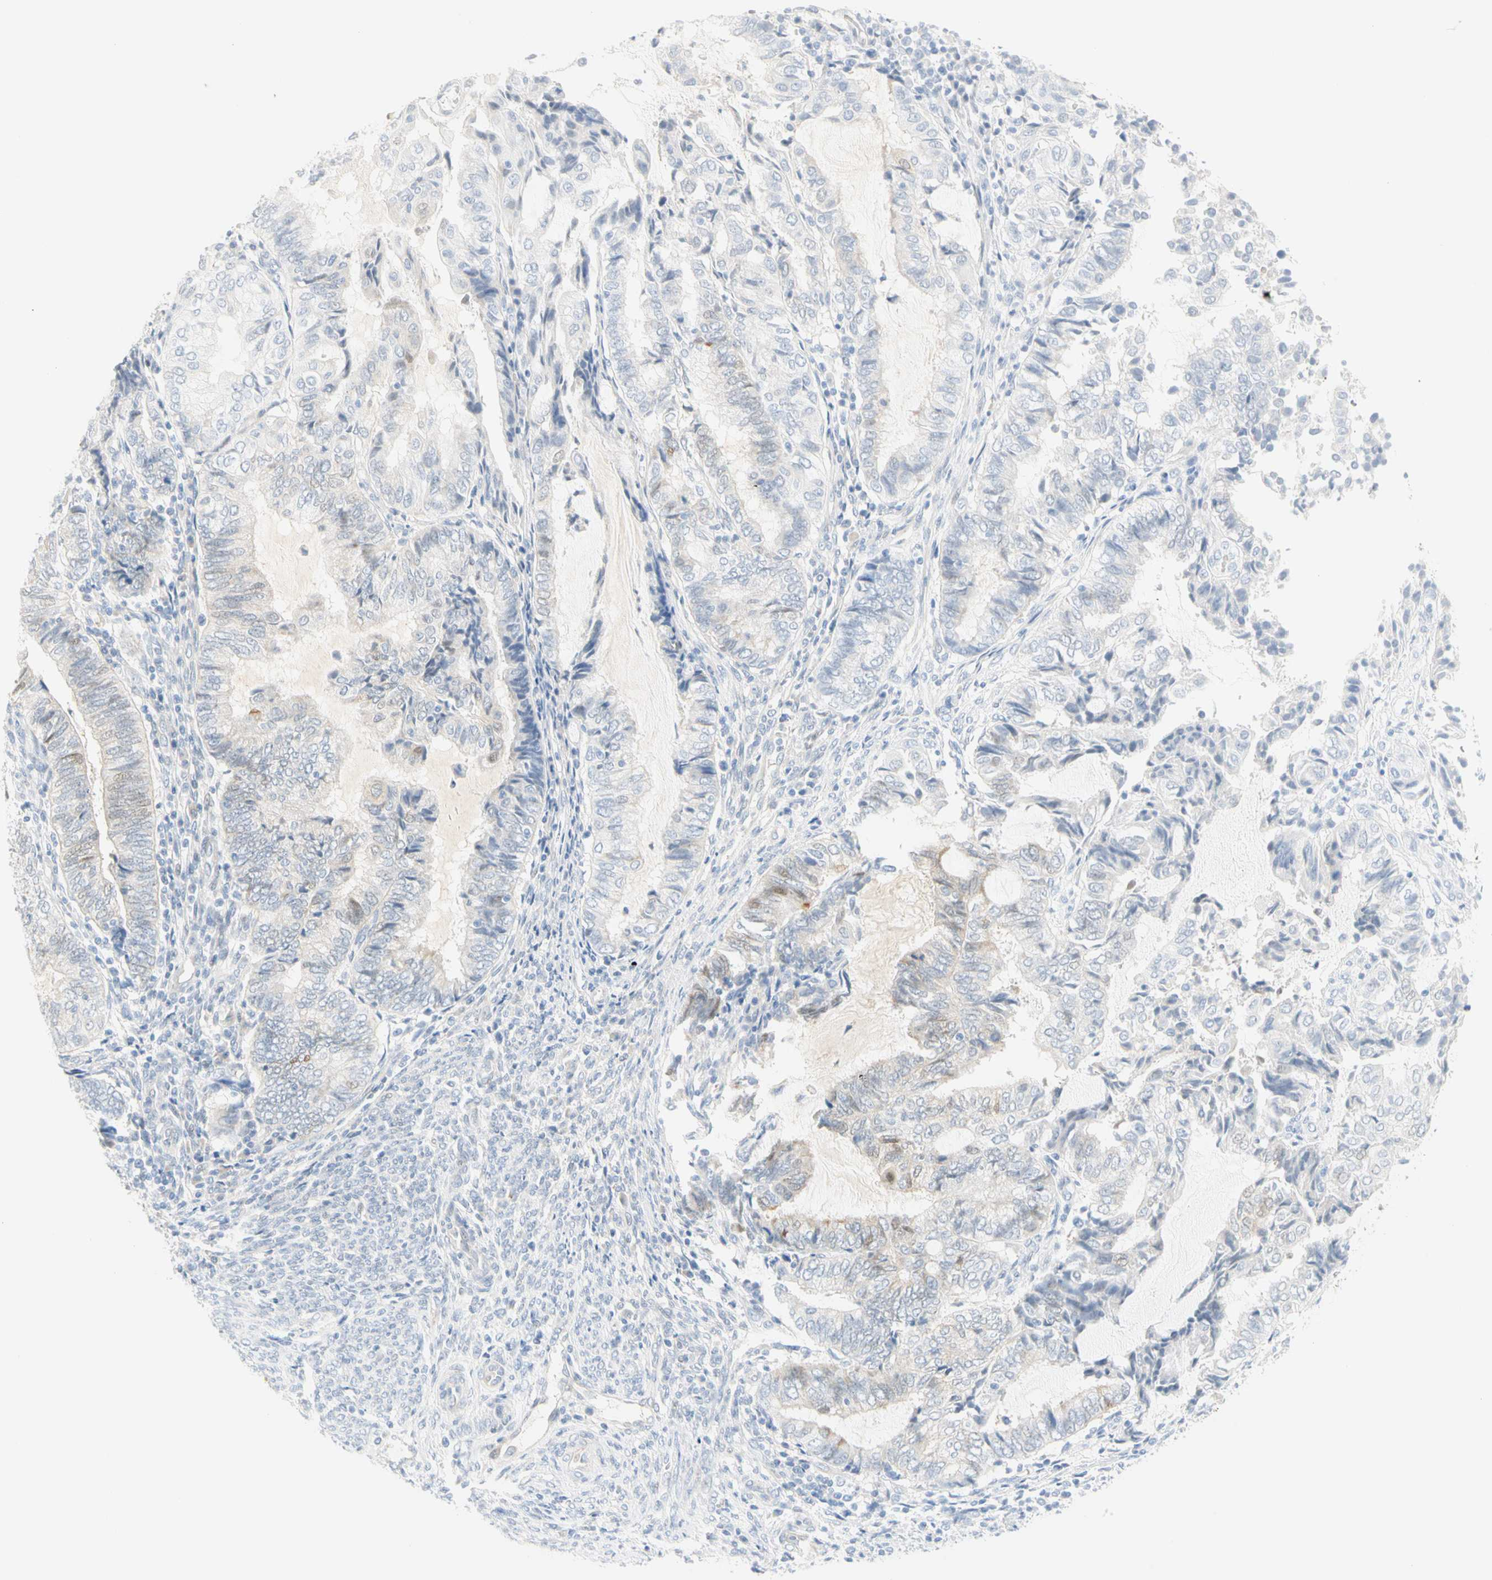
{"staining": {"intensity": "negative", "quantity": "none", "location": "none"}, "tissue": "endometrial cancer", "cell_type": "Tumor cells", "image_type": "cancer", "snomed": [{"axis": "morphology", "description": "Adenocarcinoma, NOS"}, {"axis": "topography", "description": "Uterus"}, {"axis": "topography", "description": "Endometrium"}], "caption": "Immunohistochemistry (IHC) photomicrograph of neoplastic tissue: adenocarcinoma (endometrial) stained with DAB (3,3'-diaminobenzidine) reveals no significant protein expression in tumor cells.", "gene": "SELENBP1", "patient": {"sex": "female", "age": 70}}